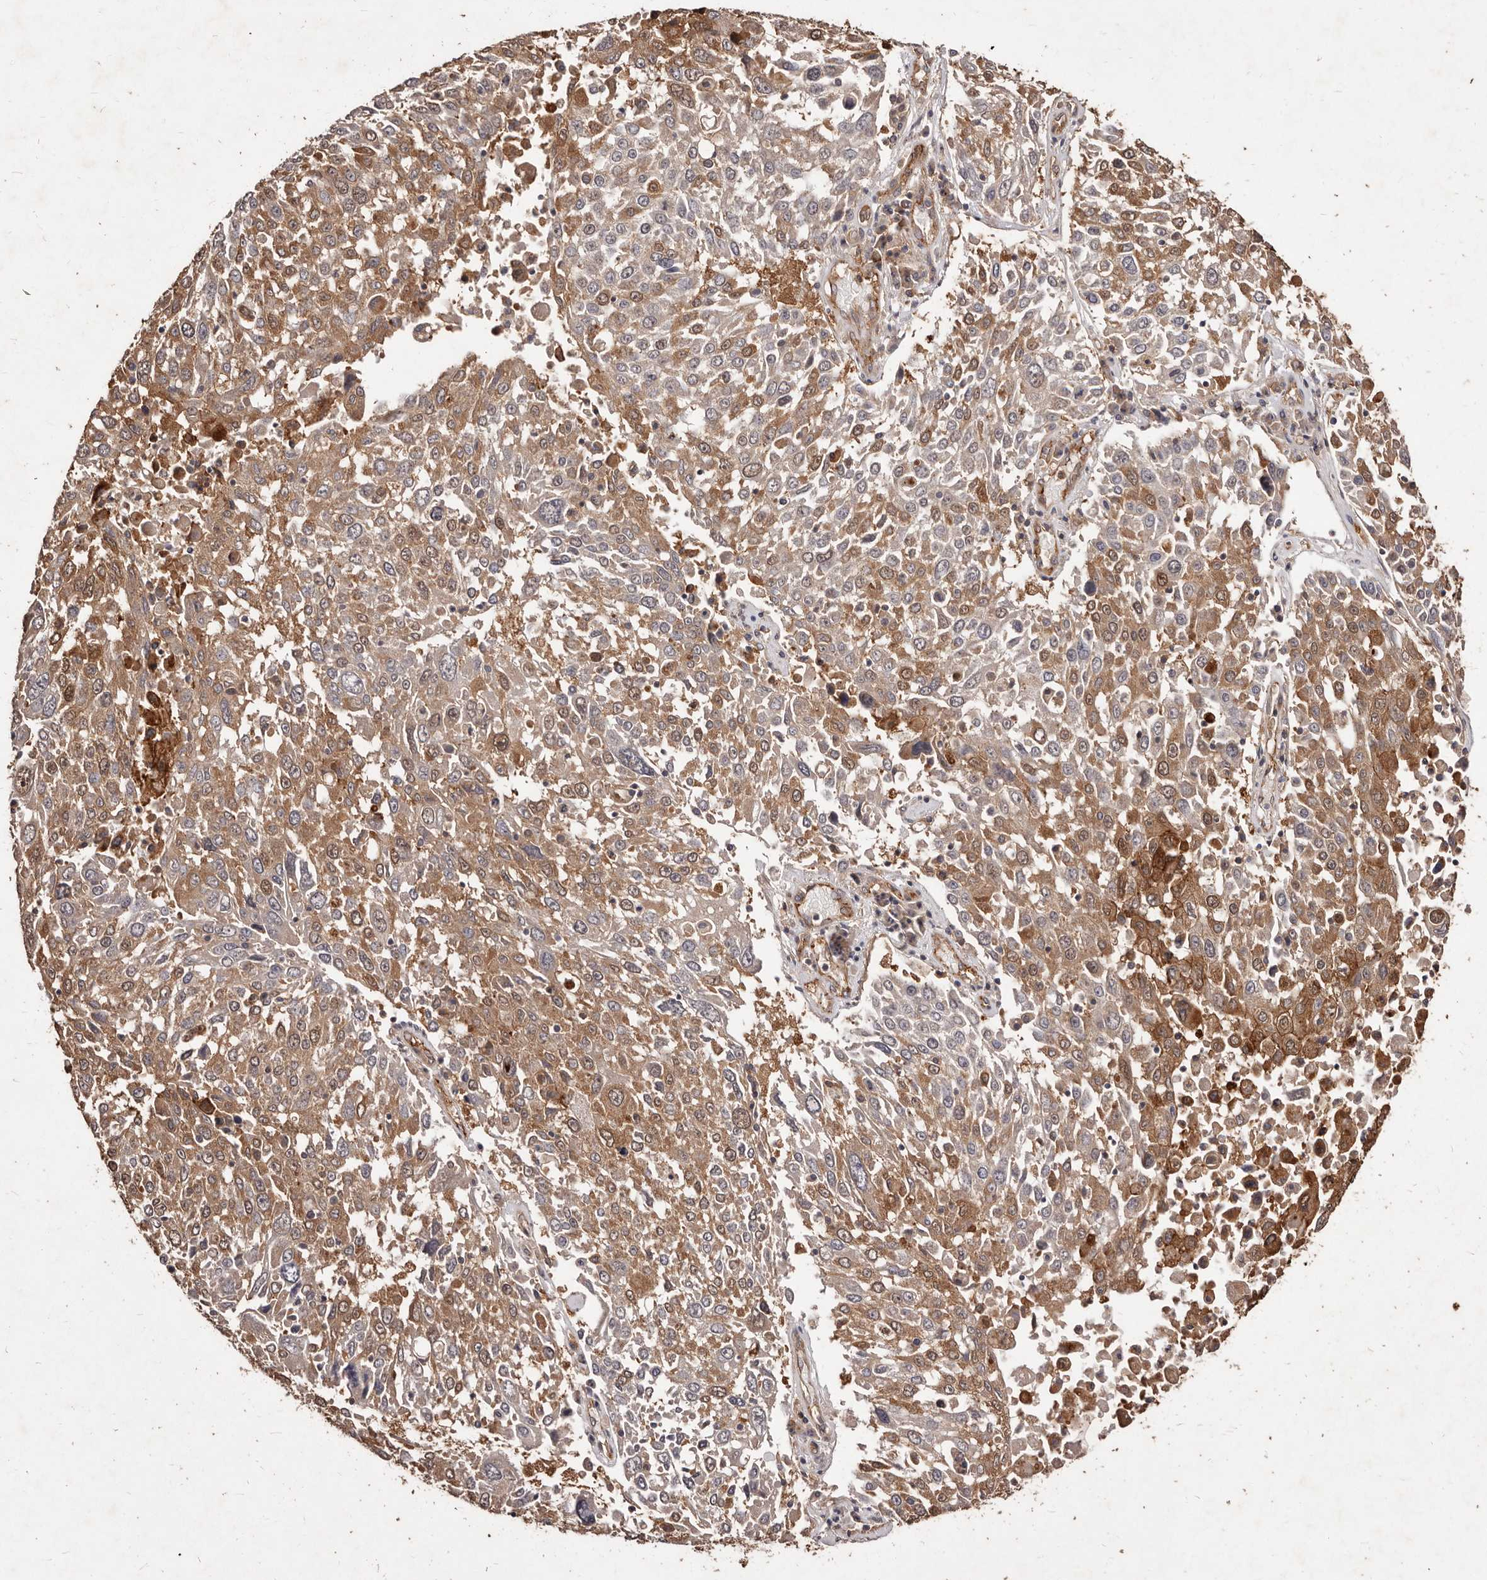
{"staining": {"intensity": "moderate", "quantity": ">75%", "location": "cytoplasmic/membranous"}, "tissue": "lung cancer", "cell_type": "Tumor cells", "image_type": "cancer", "snomed": [{"axis": "morphology", "description": "Squamous cell carcinoma, NOS"}, {"axis": "topography", "description": "Lung"}], "caption": "Tumor cells exhibit medium levels of moderate cytoplasmic/membranous staining in about >75% of cells in human lung cancer.", "gene": "CCL14", "patient": {"sex": "male", "age": 65}}